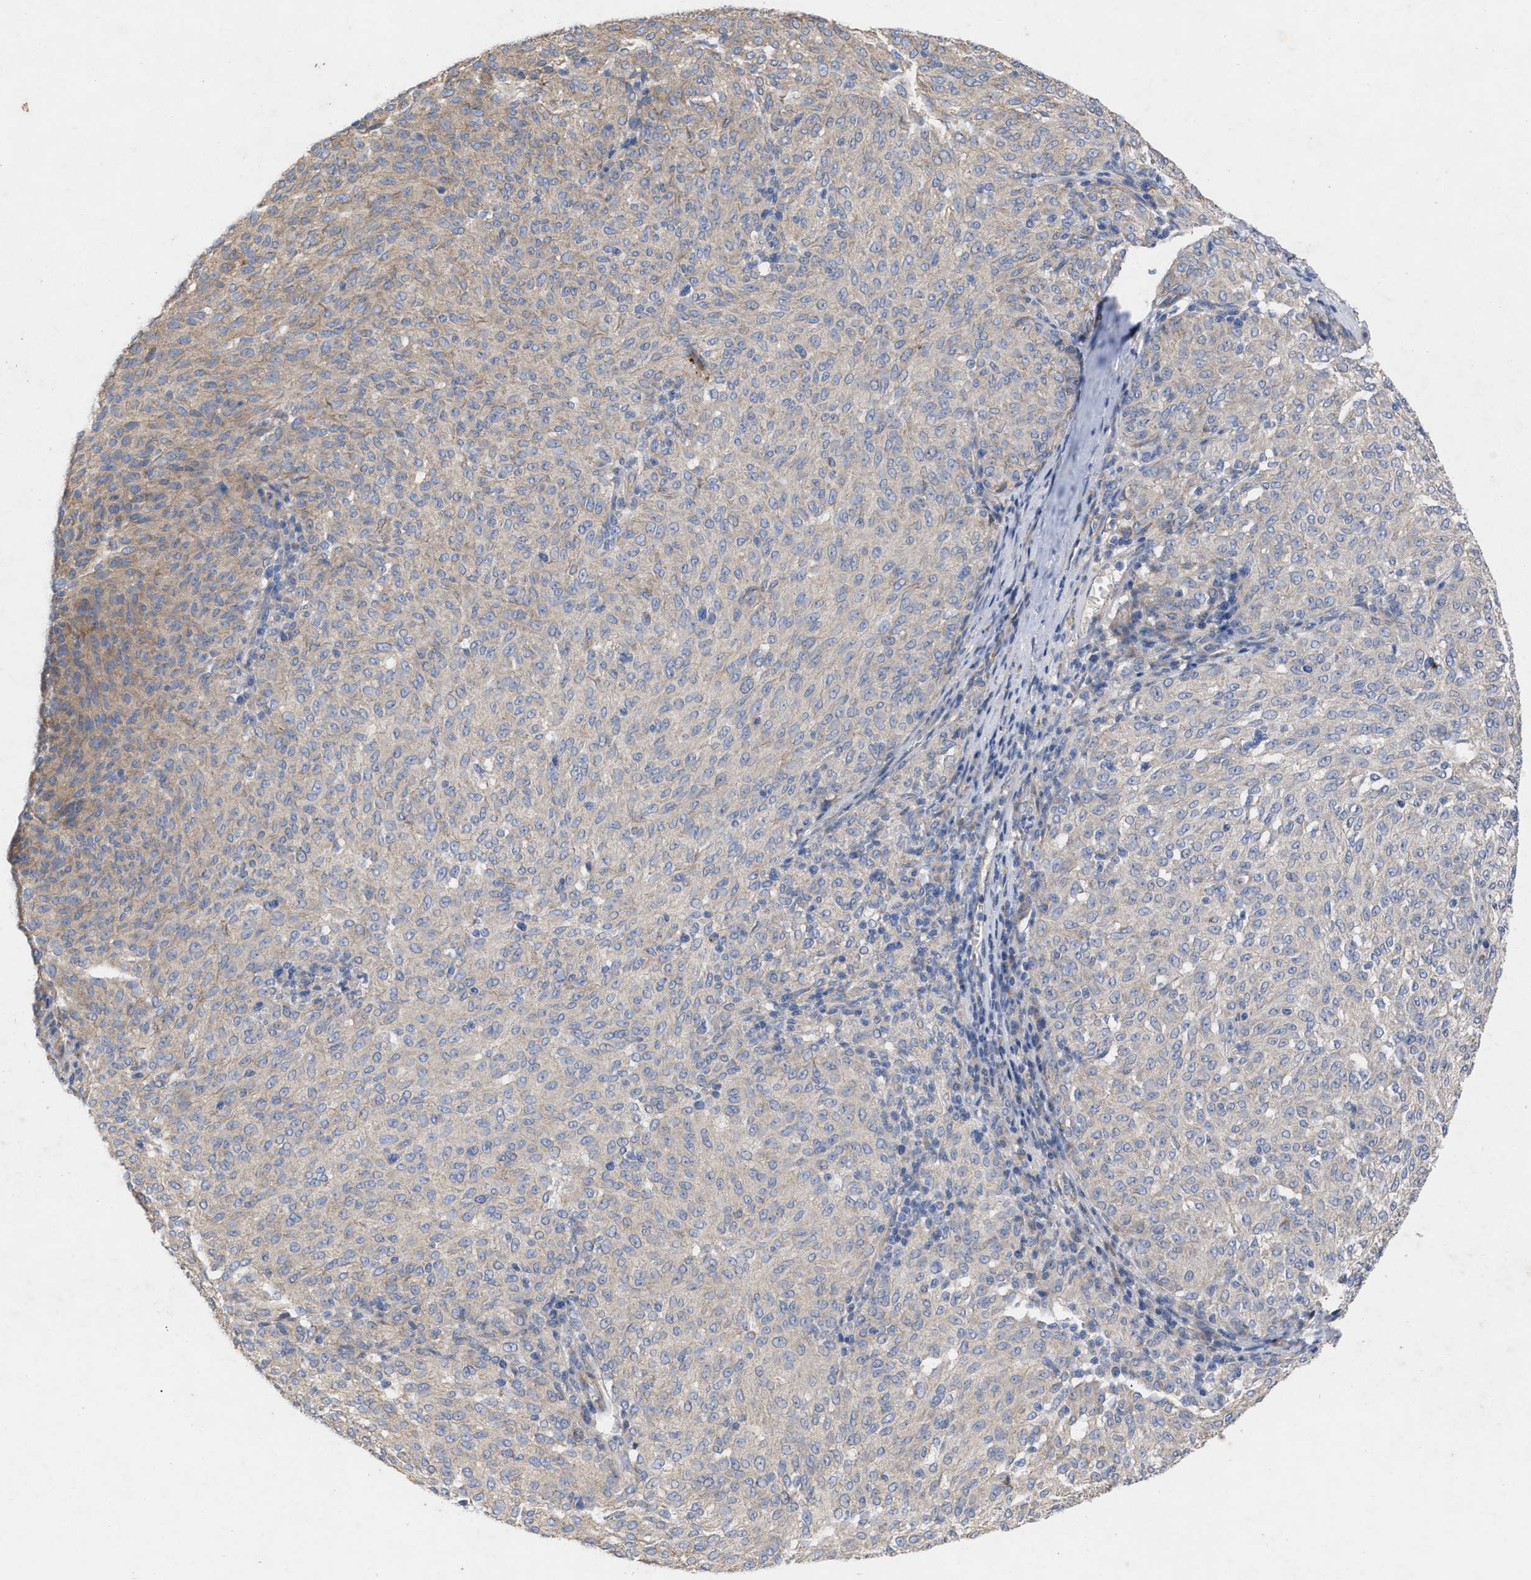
{"staining": {"intensity": "weak", "quantity": ">75%", "location": "cytoplasmic/membranous"}, "tissue": "melanoma", "cell_type": "Tumor cells", "image_type": "cancer", "snomed": [{"axis": "morphology", "description": "Malignant melanoma, NOS"}, {"axis": "topography", "description": "Skin"}], "caption": "Immunohistochemical staining of malignant melanoma exhibits weak cytoplasmic/membranous protein positivity in about >75% of tumor cells. (Stains: DAB (3,3'-diaminobenzidine) in brown, nuclei in blue, Microscopy: brightfield microscopy at high magnification).", "gene": "VIP", "patient": {"sex": "female", "age": 72}}